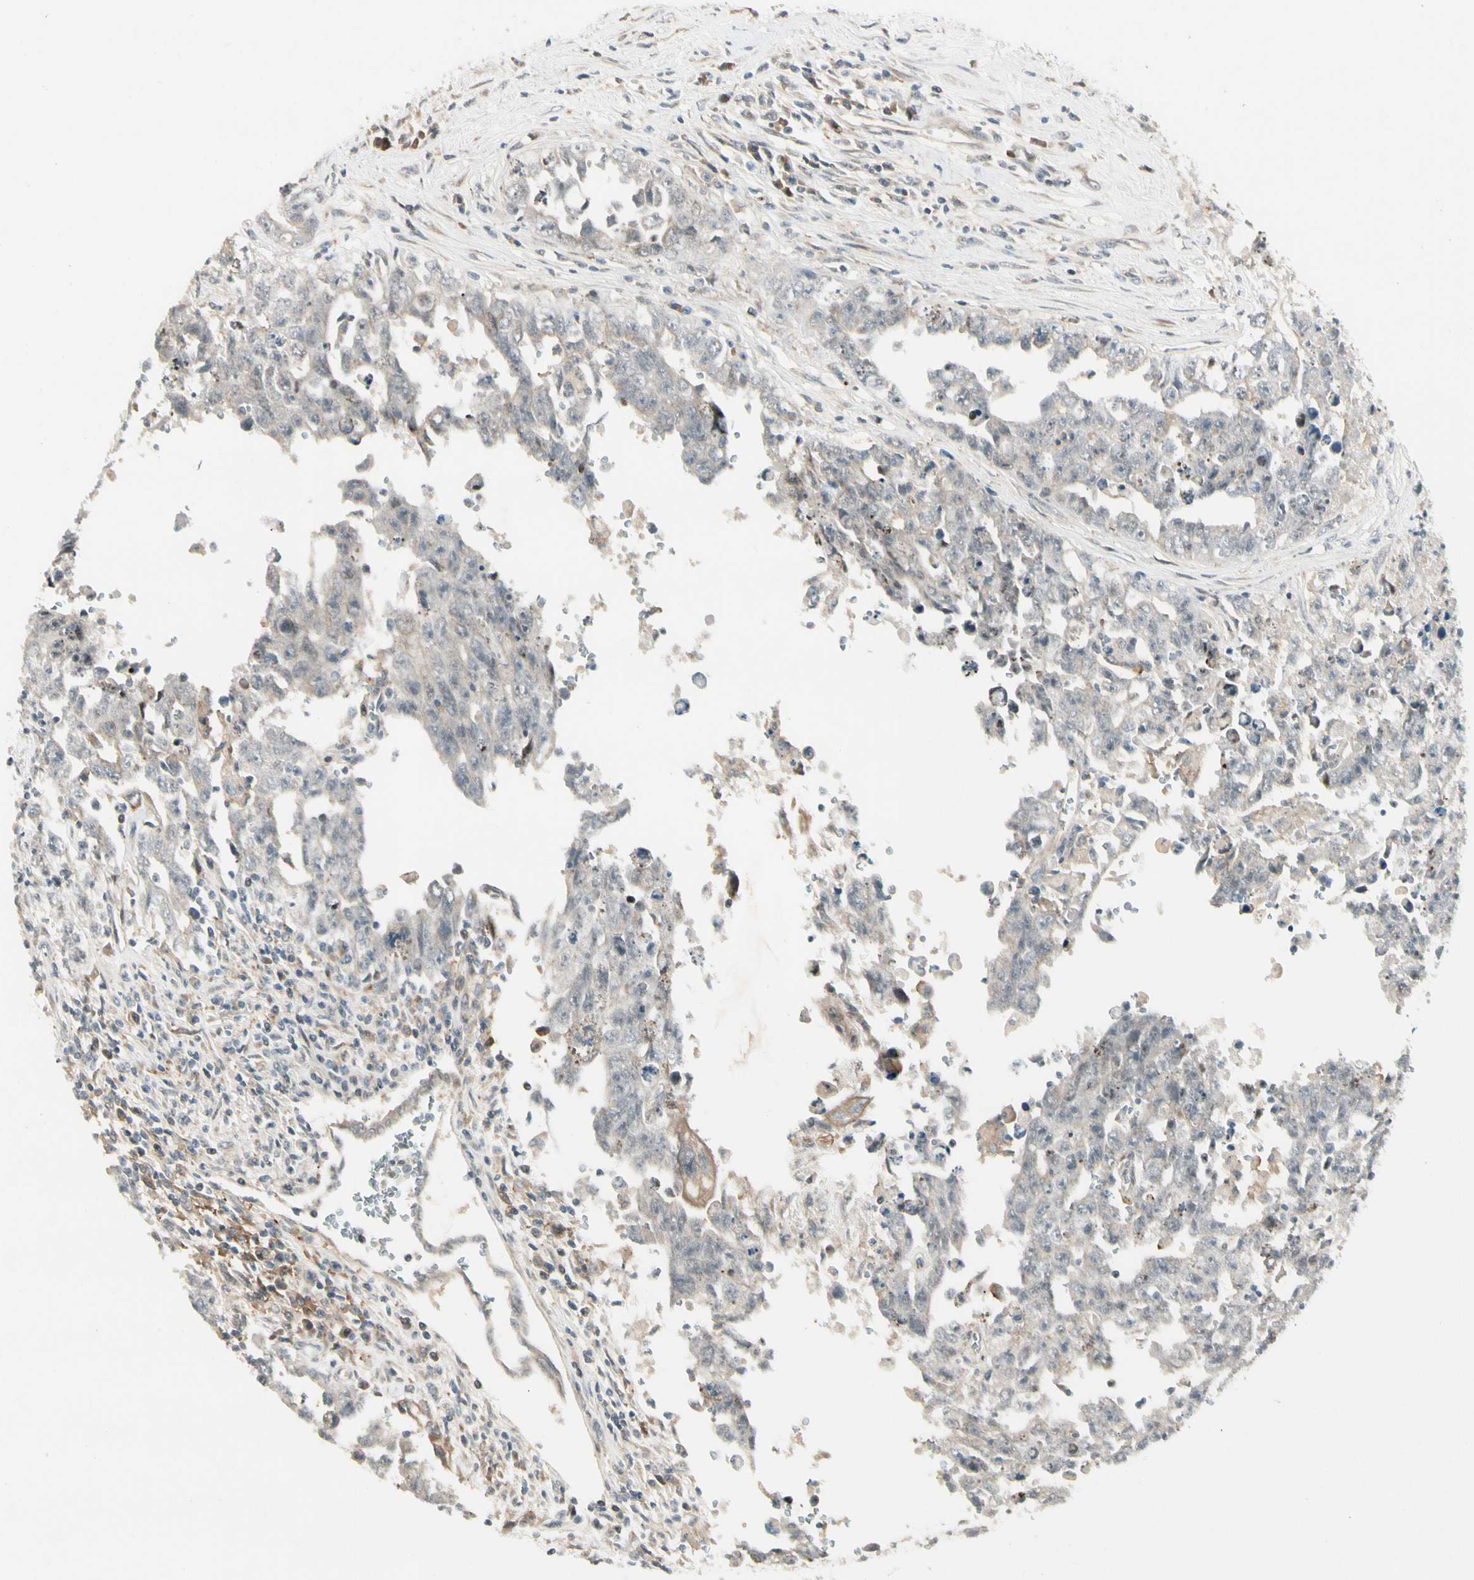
{"staining": {"intensity": "negative", "quantity": "none", "location": "none"}, "tissue": "testis cancer", "cell_type": "Tumor cells", "image_type": "cancer", "snomed": [{"axis": "morphology", "description": "Carcinoma, Embryonal, NOS"}, {"axis": "topography", "description": "Testis"}], "caption": "DAB (3,3'-diaminobenzidine) immunohistochemical staining of human testis cancer (embryonal carcinoma) reveals no significant staining in tumor cells.", "gene": "FNDC3B", "patient": {"sex": "male", "age": 28}}